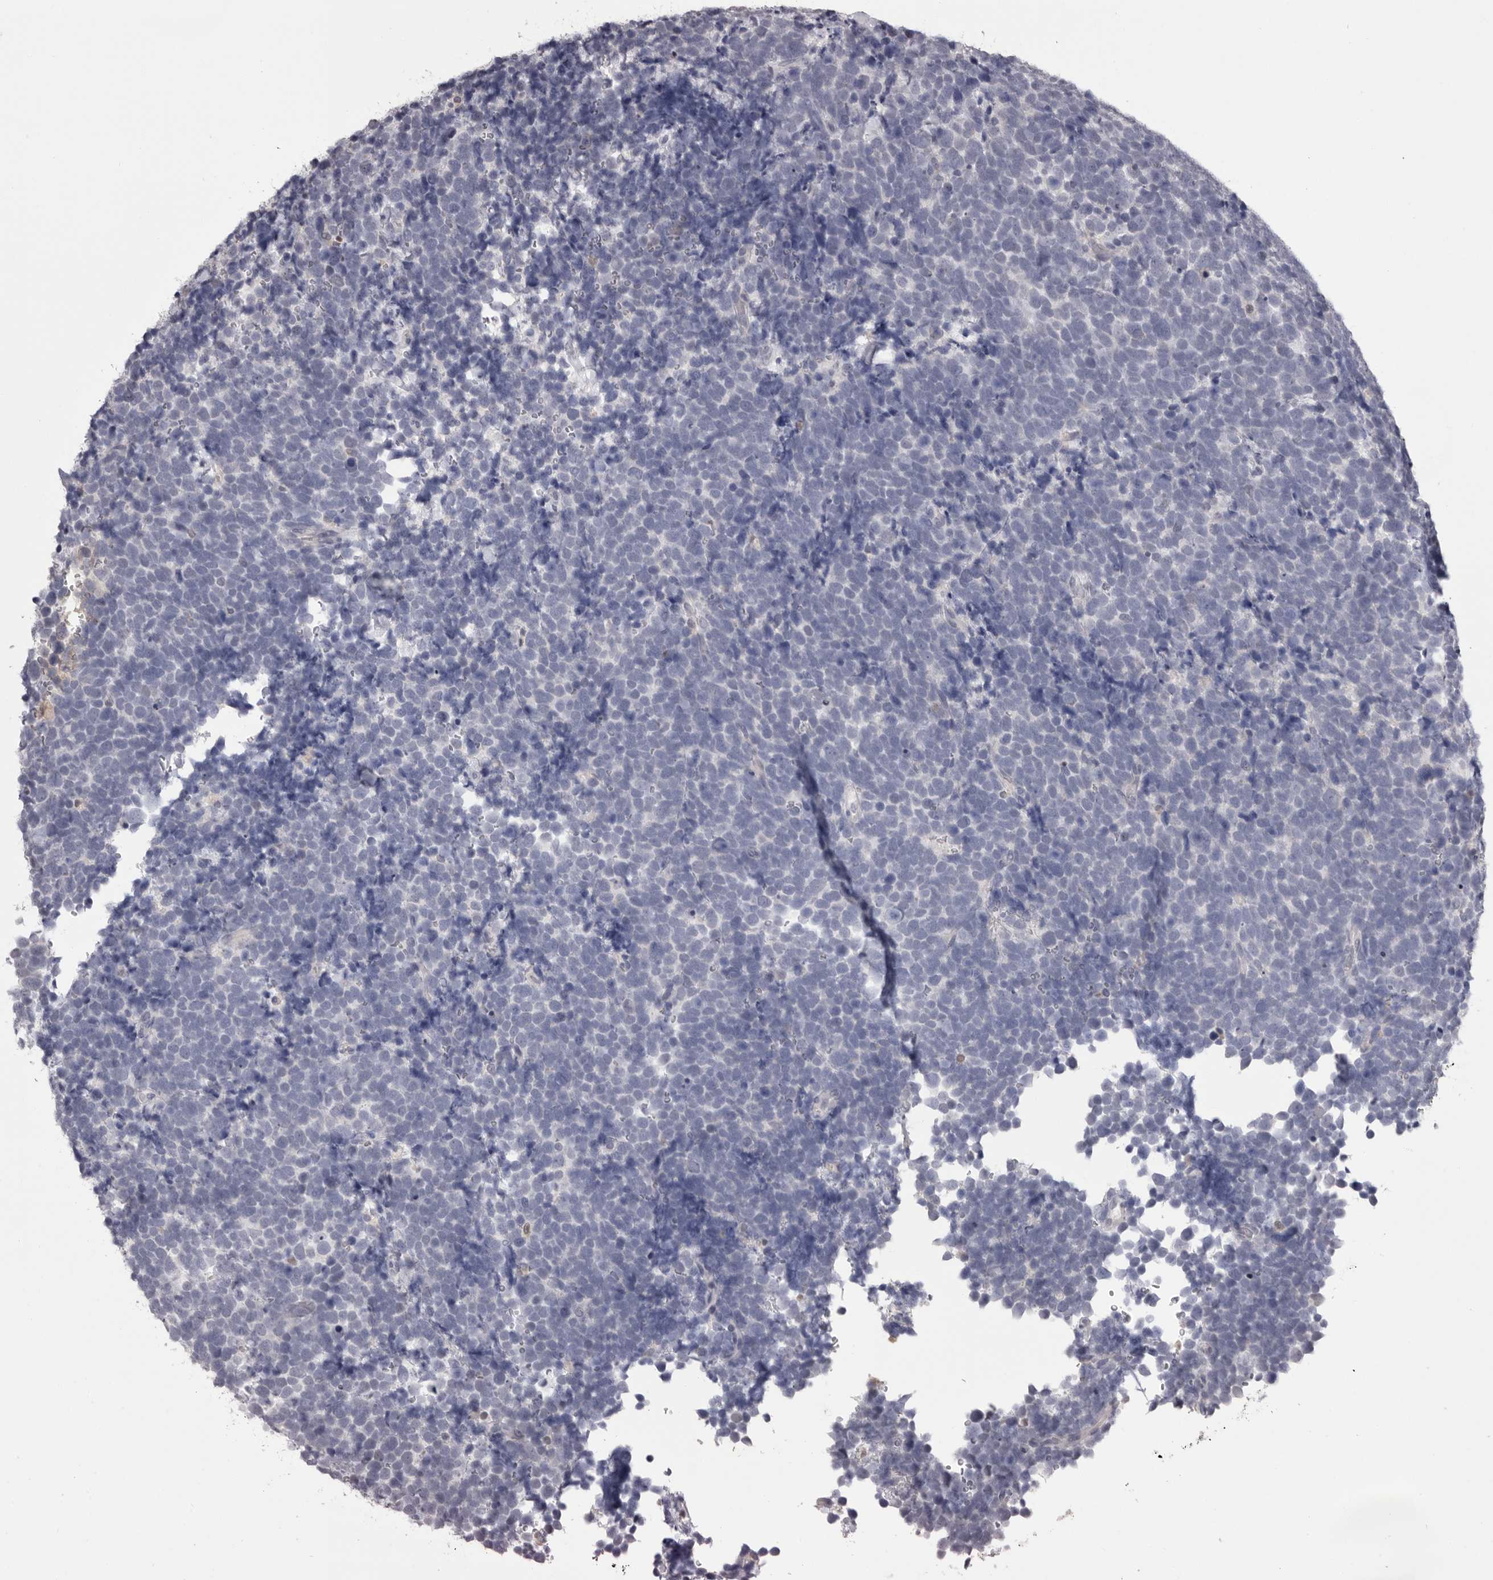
{"staining": {"intensity": "negative", "quantity": "none", "location": "none"}, "tissue": "urothelial cancer", "cell_type": "Tumor cells", "image_type": "cancer", "snomed": [{"axis": "morphology", "description": "Urothelial carcinoma, High grade"}, {"axis": "topography", "description": "Urinary bladder"}], "caption": "Micrograph shows no significant protein expression in tumor cells of urothelial cancer. (DAB IHC visualized using brightfield microscopy, high magnification).", "gene": "MDH1", "patient": {"sex": "female", "age": 82}}